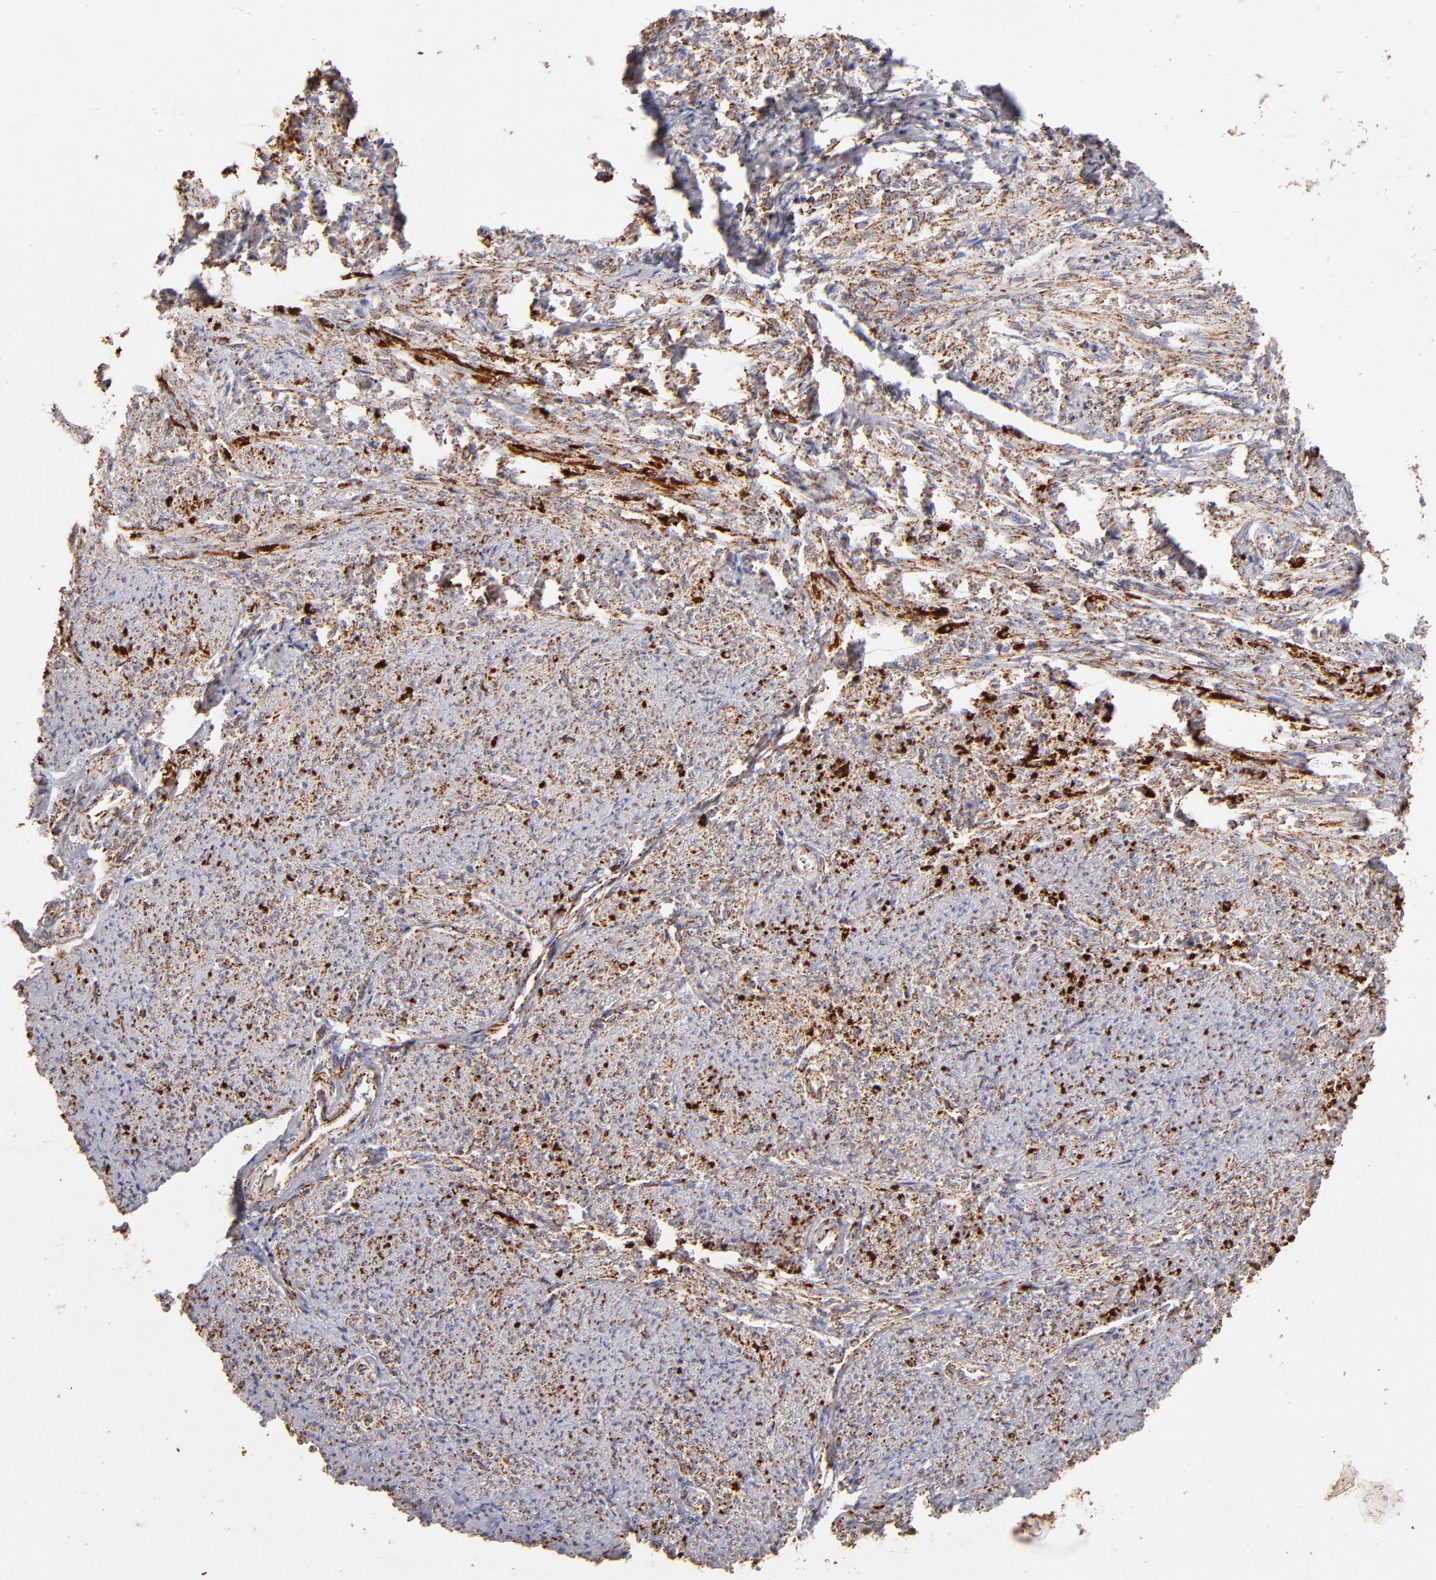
{"staining": {"intensity": "weak", "quantity": ">75%", "location": "cytoplasmic/membranous"}, "tissue": "smooth muscle", "cell_type": "Smooth muscle cells", "image_type": "normal", "snomed": [{"axis": "morphology", "description": "Normal tissue, NOS"}, {"axis": "topography", "description": "Smooth muscle"}], "caption": "IHC histopathology image of unremarkable smooth muscle: human smooth muscle stained using IHC reveals low levels of weak protein expression localized specifically in the cytoplasmic/membranous of smooth muscle cells, appearing as a cytoplasmic/membranous brown color.", "gene": "DLST", "patient": {"sex": "female", "age": 65}}